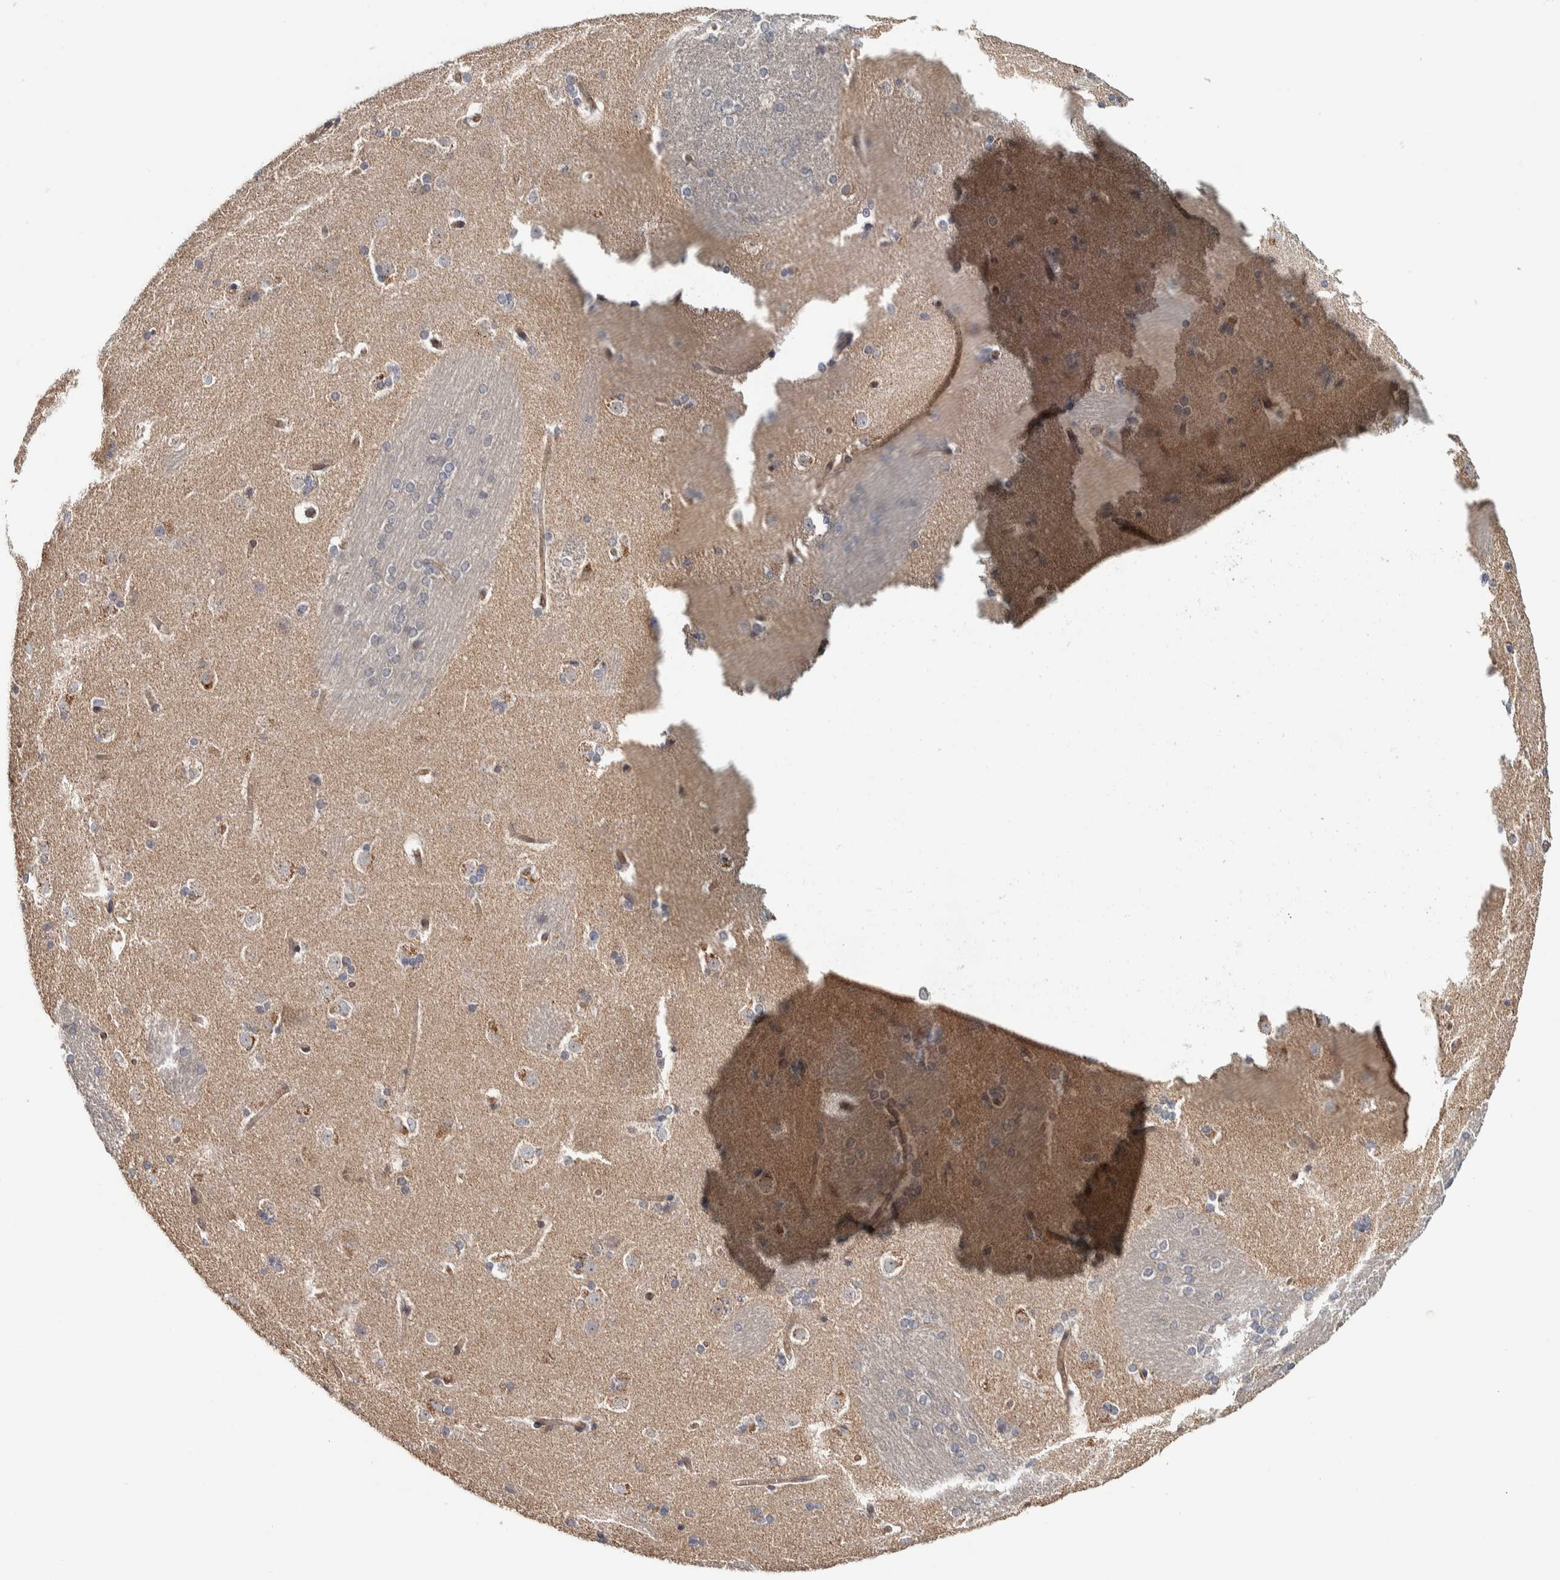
{"staining": {"intensity": "negative", "quantity": "none", "location": "none"}, "tissue": "caudate", "cell_type": "Glial cells", "image_type": "normal", "snomed": [{"axis": "morphology", "description": "Normal tissue, NOS"}, {"axis": "topography", "description": "Lateral ventricle wall"}], "caption": "High power microscopy image of an immunohistochemistry (IHC) image of normal caudate, revealing no significant staining in glial cells.", "gene": "CHMP4C", "patient": {"sex": "female", "age": 19}}